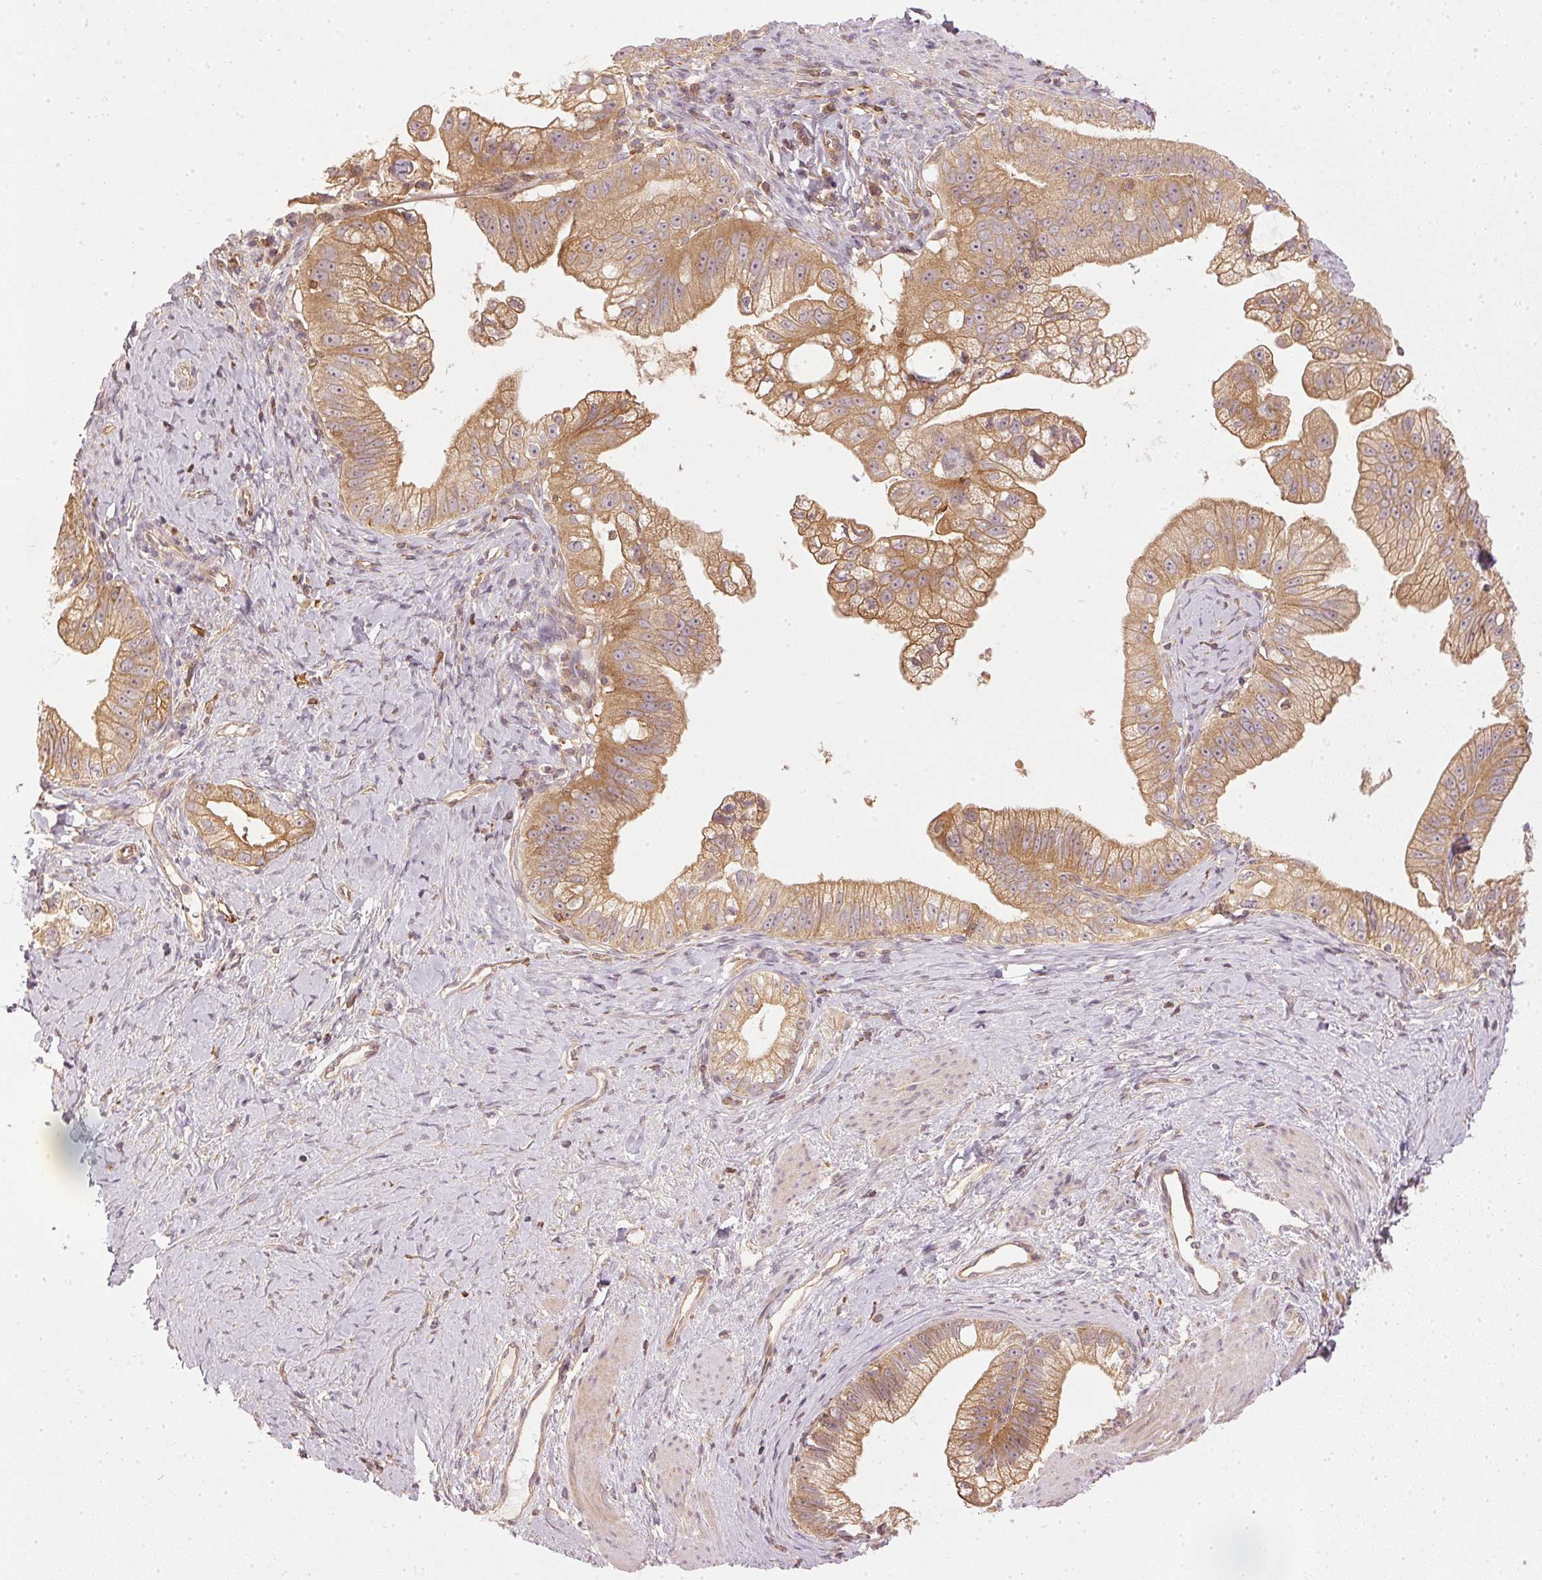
{"staining": {"intensity": "moderate", "quantity": ">75%", "location": "cytoplasmic/membranous"}, "tissue": "pancreatic cancer", "cell_type": "Tumor cells", "image_type": "cancer", "snomed": [{"axis": "morphology", "description": "Adenocarcinoma, NOS"}, {"axis": "topography", "description": "Pancreas"}], "caption": "About >75% of tumor cells in adenocarcinoma (pancreatic) show moderate cytoplasmic/membranous protein positivity as visualized by brown immunohistochemical staining.", "gene": "NADK2", "patient": {"sex": "male", "age": 70}}